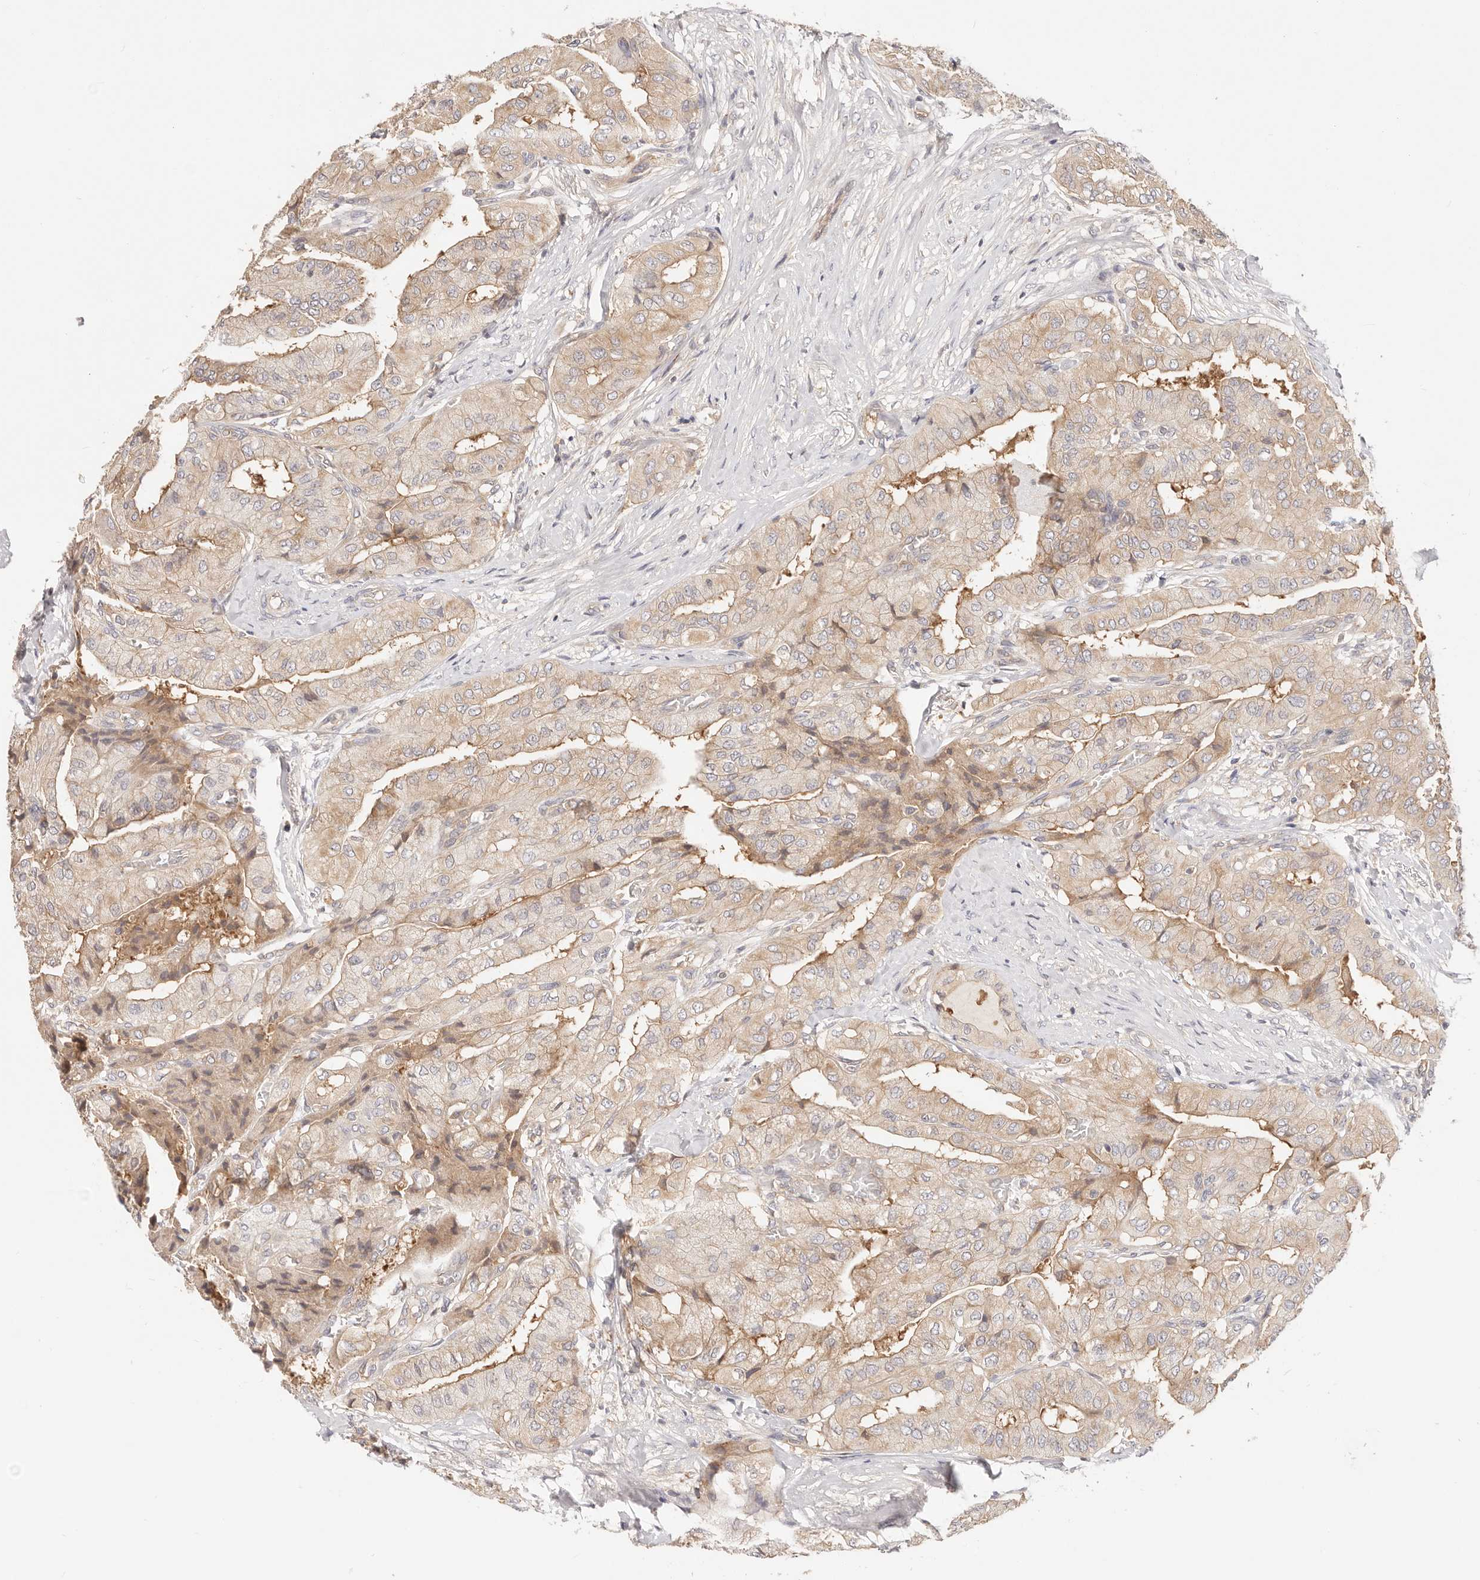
{"staining": {"intensity": "moderate", "quantity": ">75%", "location": "cytoplasmic/membranous"}, "tissue": "thyroid cancer", "cell_type": "Tumor cells", "image_type": "cancer", "snomed": [{"axis": "morphology", "description": "Papillary adenocarcinoma, NOS"}, {"axis": "topography", "description": "Thyroid gland"}], "caption": "DAB immunohistochemical staining of human thyroid papillary adenocarcinoma demonstrates moderate cytoplasmic/membranous protein positivity in about >75% of tumor cells.", "gene": "KCMF1", "patient": {"sex": "female", "age": 59}}